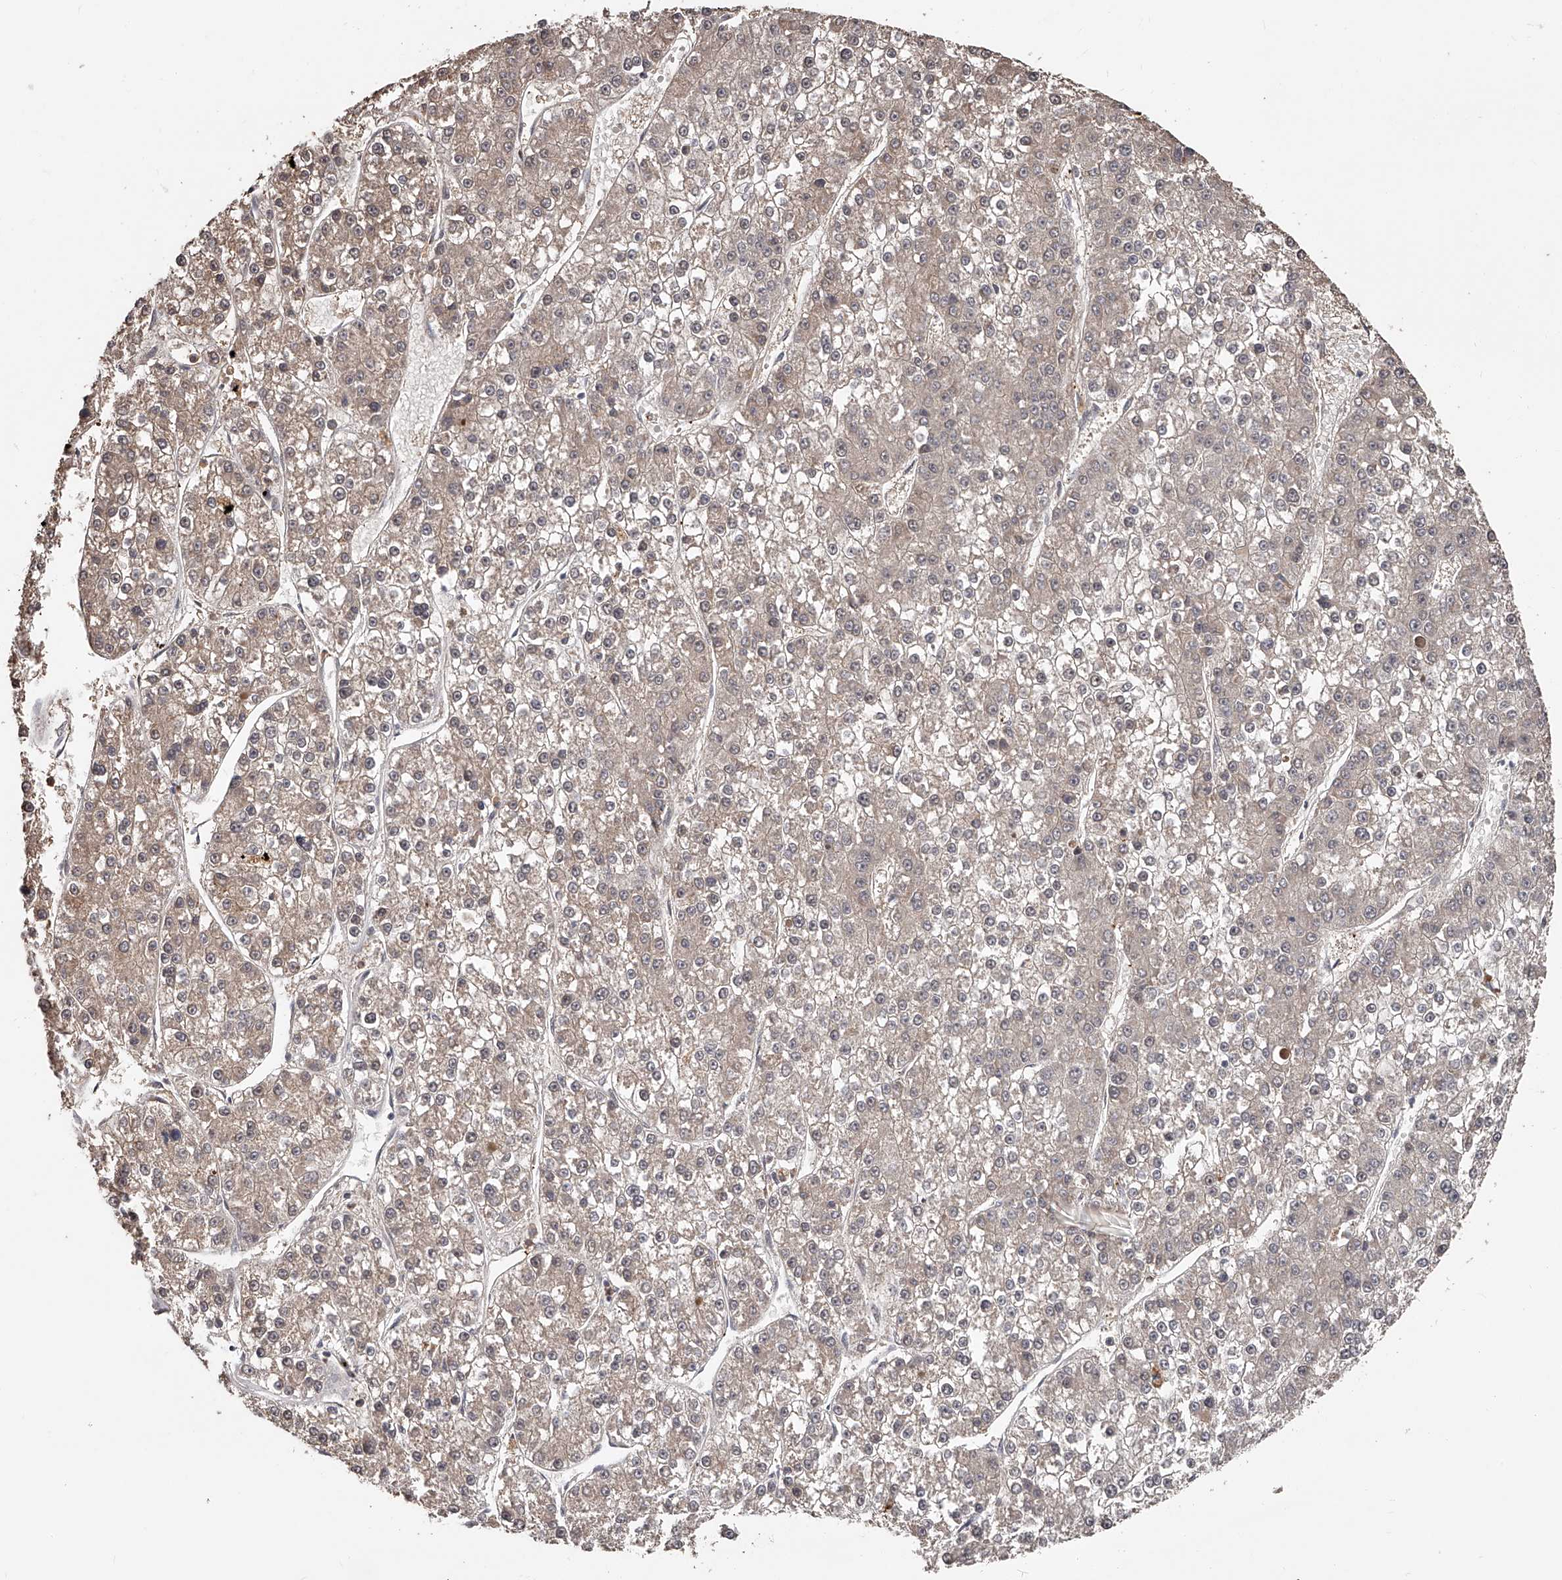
{"staining": {"intensity": "weak", "quantity": "<25%", "location": "cytoplasmic/membranous"}, "tissue": "liver cancer", "cell_type": "Tumor cells", "image_type": "cancer", "snomed": [{"axis": "morphology", "description": "Carcinoma, Hepatocellular, NOS"}, {"axis": "topography", "description": "Liver"}], "caption": "Tumor cells are negative for protein expression in human liver cancer.", "gene": "URGCP", "patient": {"sex": "female", "age": 73}}